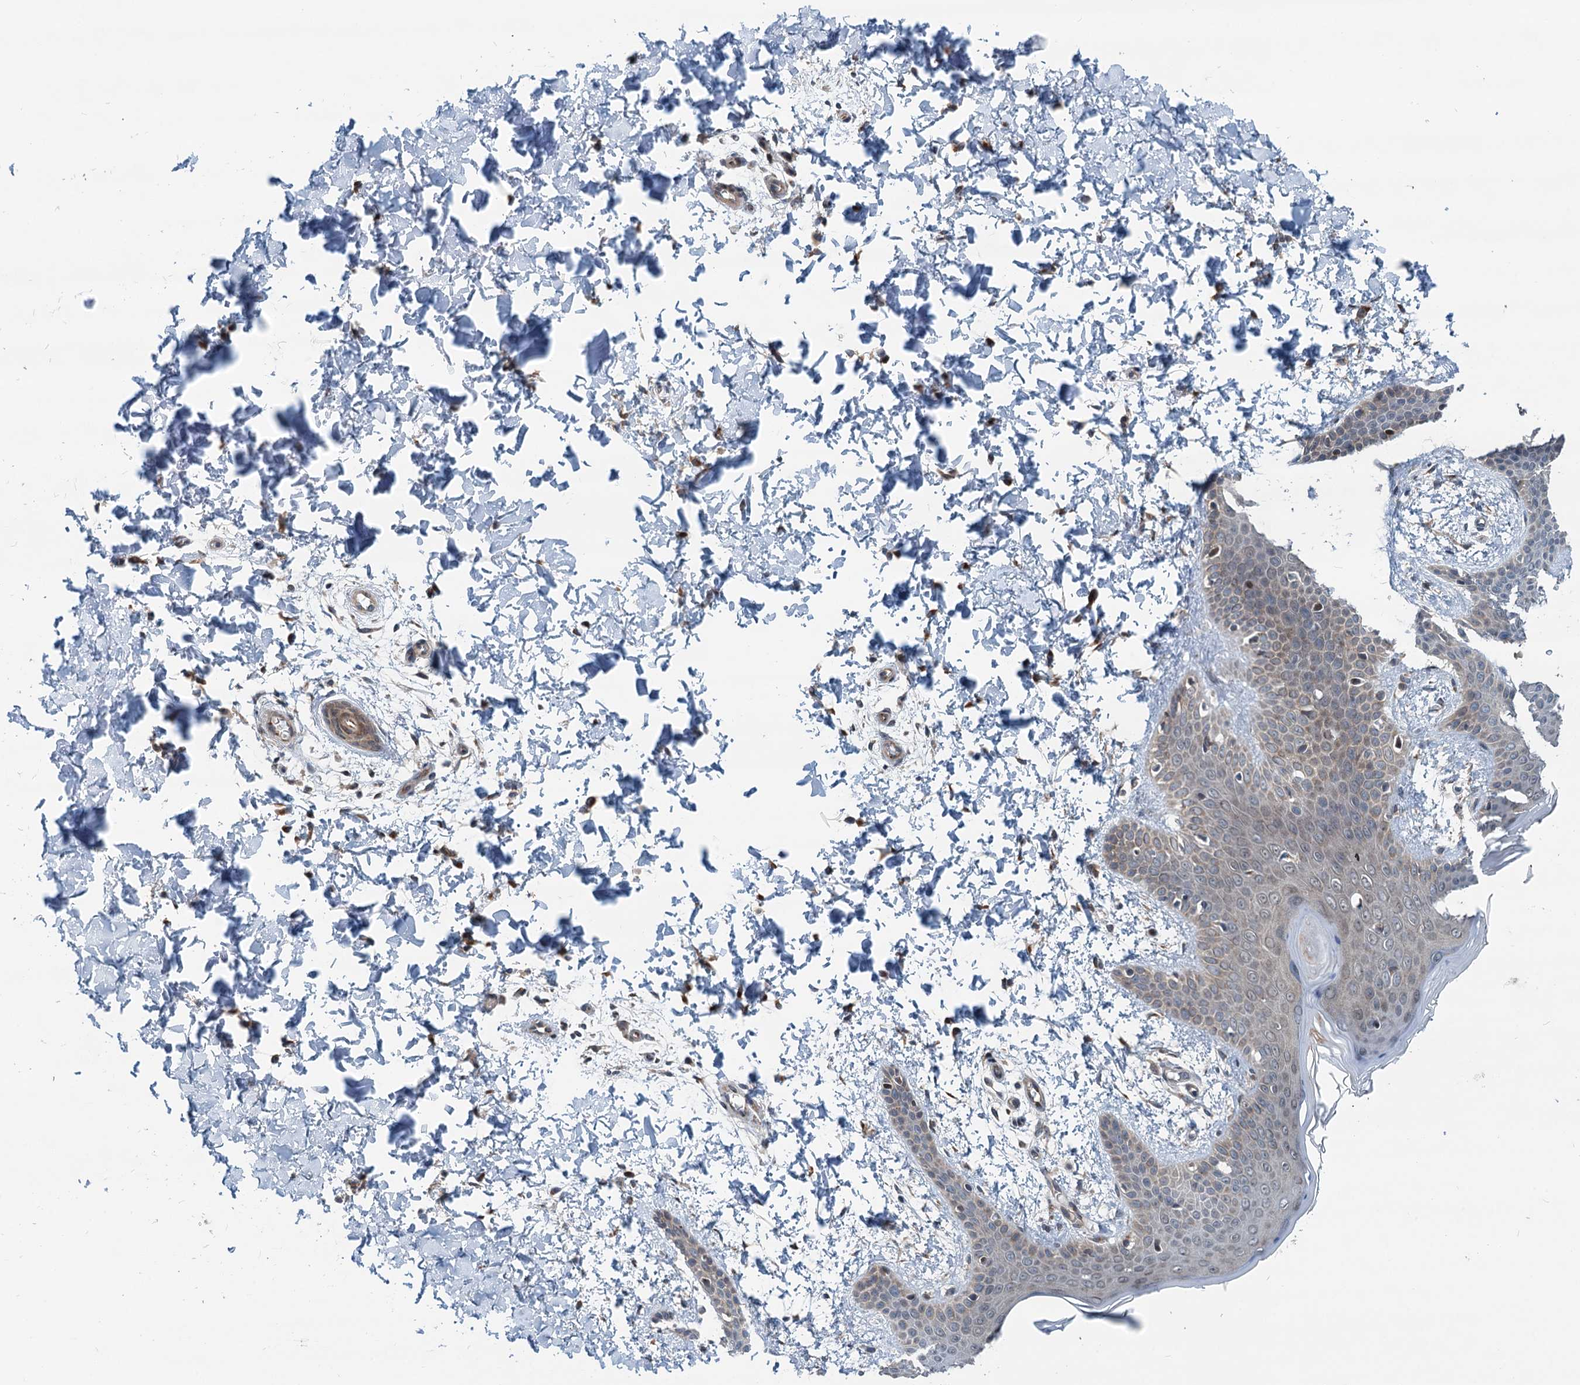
{"staining": {"intensity": "moderate", "quantity": ">75%", "location": "cytoplasmic/membranous,nuclear"}, "tissue": "skin", "cell_type": "Fibroblasts", "image_type": "normal", "snomed": [{"axis": "morphology", "description": "Normal tissue, NOS"}, {"axis": "topography", "description": "Skin"}], "caption": "Immunohistochemical staining of benign human skin demonstrates >75% levels of moderate cytoplasmic/membranous,nuclear protein staining in about >75% of fibroblasts. Using DAB (brown) and hematoxylin (blue) stains, captured at high magnification using brightfield microscopy.", "gene": "DYNC2I2", "patient": {"sex": "male", "age": 36}}